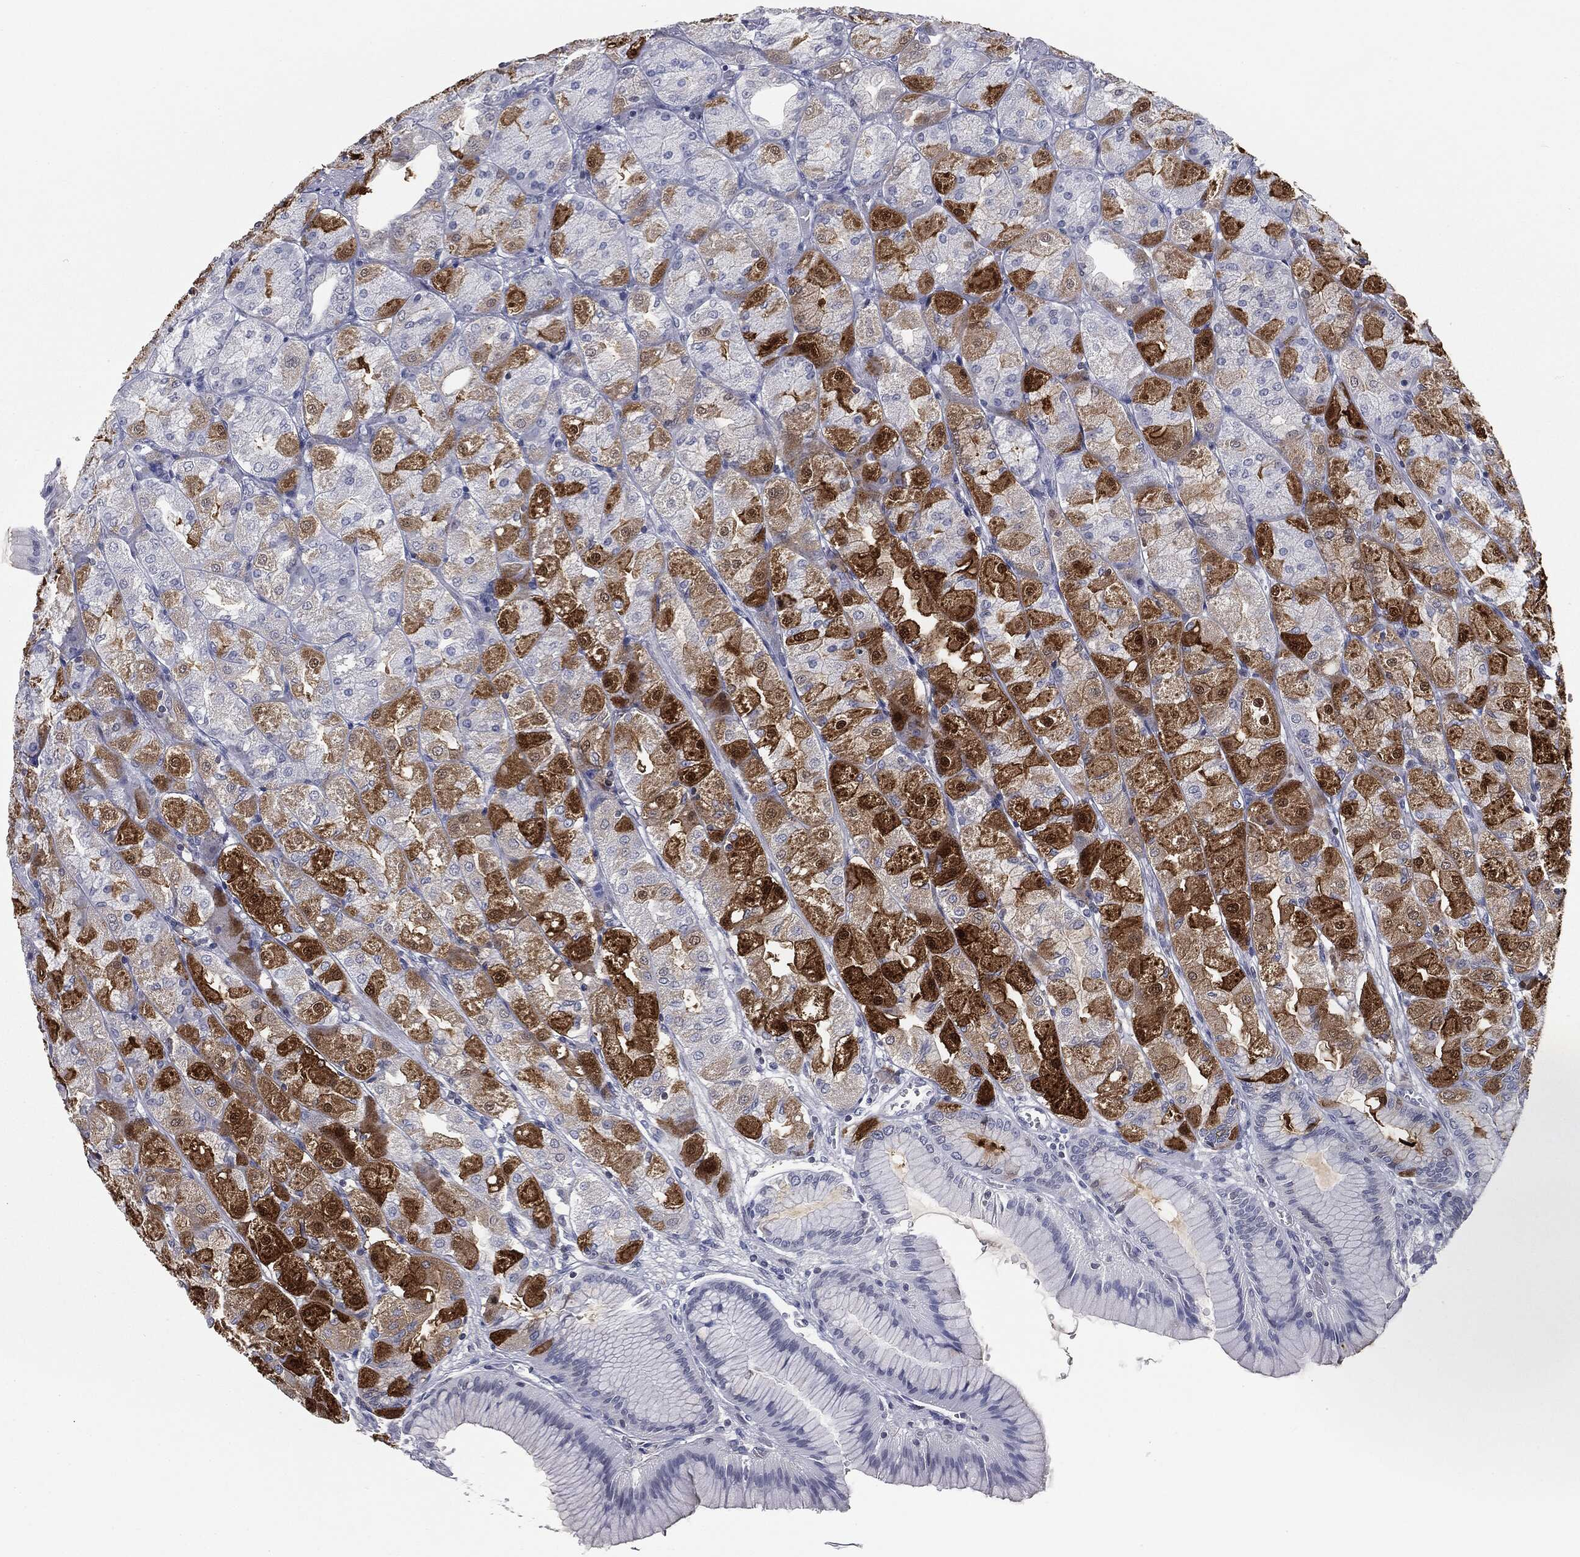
{"staining": {"intensity": "strong", "quantity": "<25%", "location": "cytoplasmic/membranous,nuclear"}, "tissue": "stomach", "cell_type": "Glandular cells", "image_type": "normal", "snomed": [{"axis": "morphology", "description": "Normal tissue, NOS"}, {"axis": "morphology", "description": "Adenocarcinoma, NOS"}, {"axis": "morphology", "description": "Adenocarcinoma, High grade"}, {"axis": "topography", "description": "Stomach, upper"}, {"axis": "topography", "description": "Stomach"}], "caption": "Strong cytoplasmic/membranous,nuclear expression is present in about <25% of glandular cells in unremarkable stomach.", "gene": "ALDOB", "patient": {"sex": "female", "age": 65}}